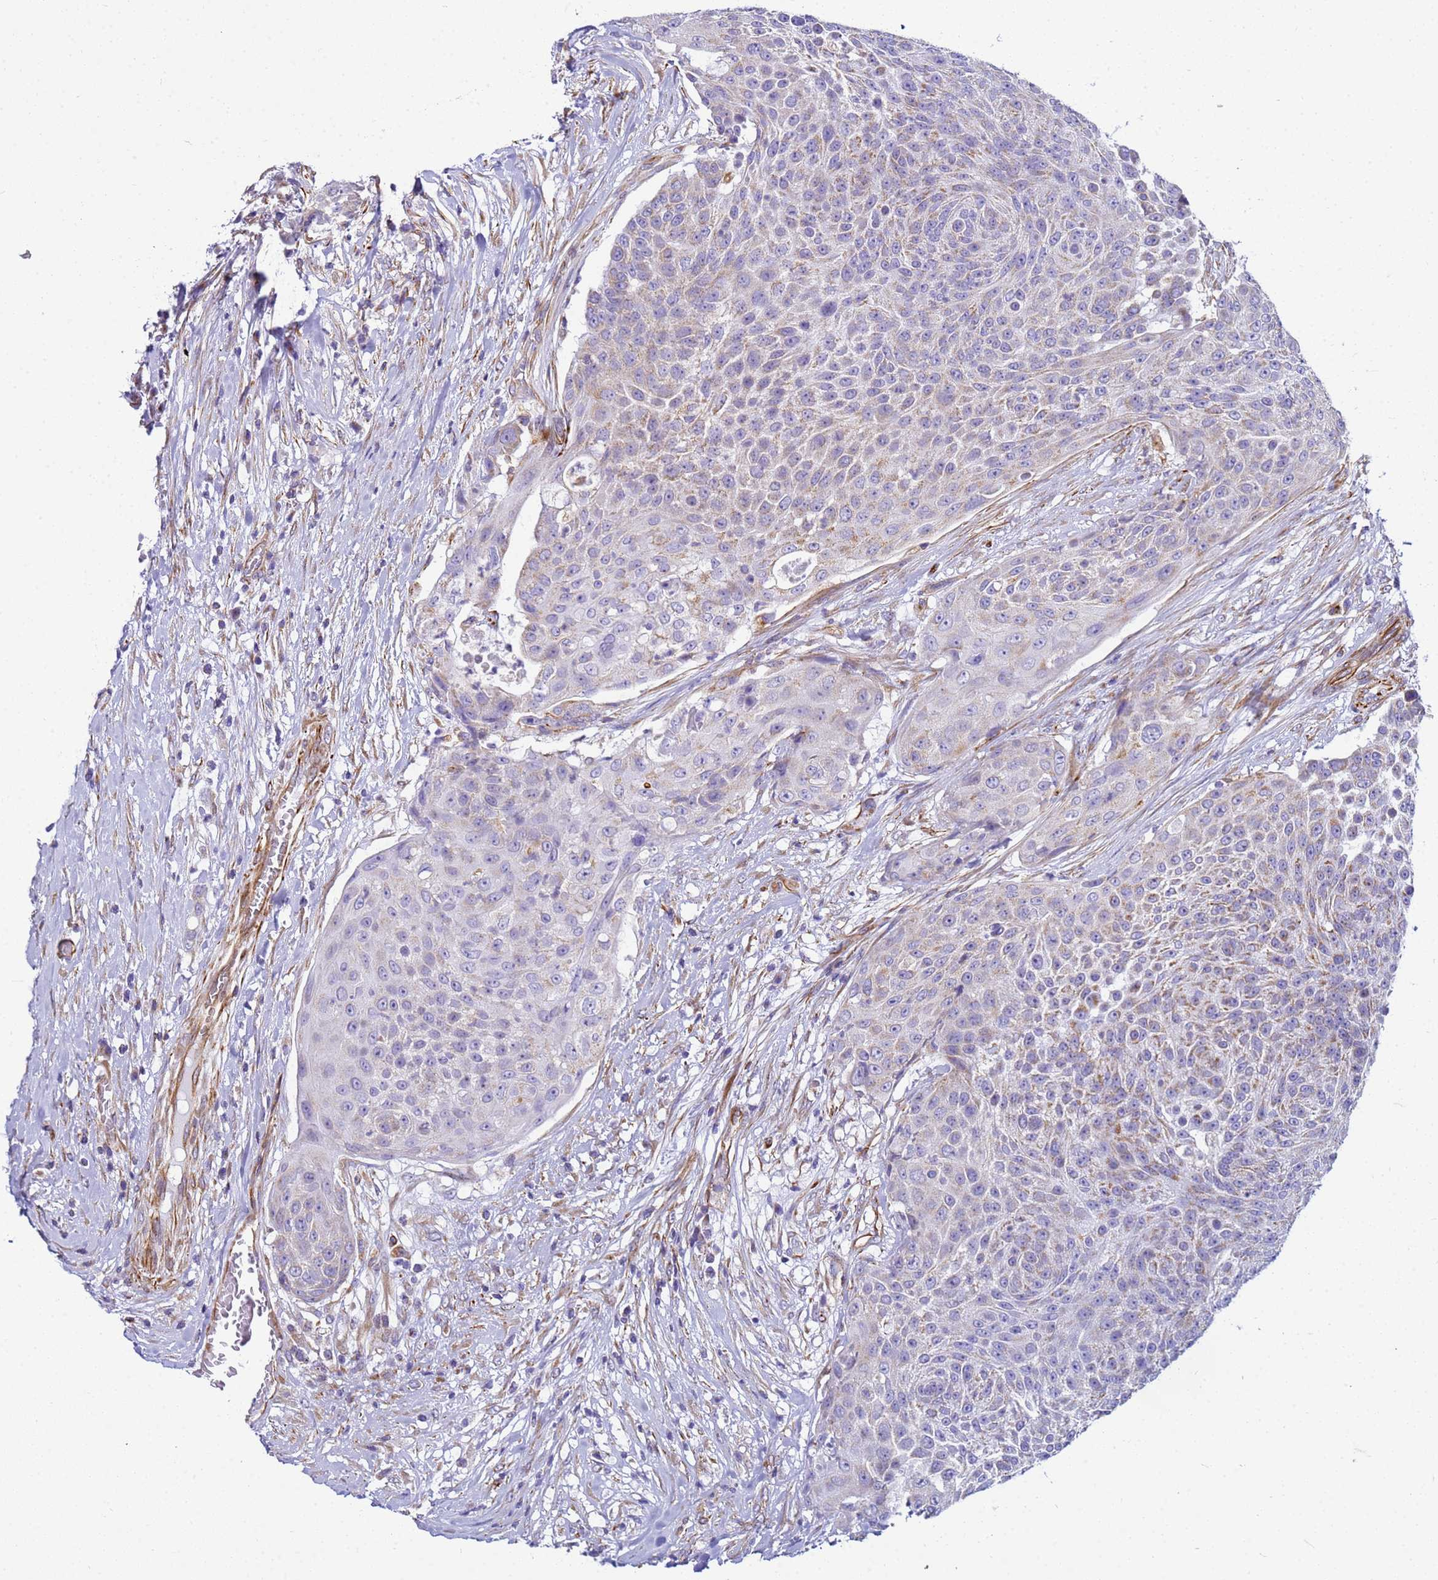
{"staining": {"intensity": "weak", "quantity": "<25%", "location": "cytoplasmic/membranous"}, "tissue": "urothelial cancer", "cell_type": "Tumor cells", "image_type": "cancer", "snomed": [{"axis": "morphology", "description": "Urothelial carcinoma, High grade"}, {"axis": "topography", "description": "Urinary bladder"}], "caption": "IHC of human urothelial carcinoma (high-grade) demonstrates no positivity in tumor cells.", "gene": "UBXN2B", "patient": {"sex": "female", "age": 63}}